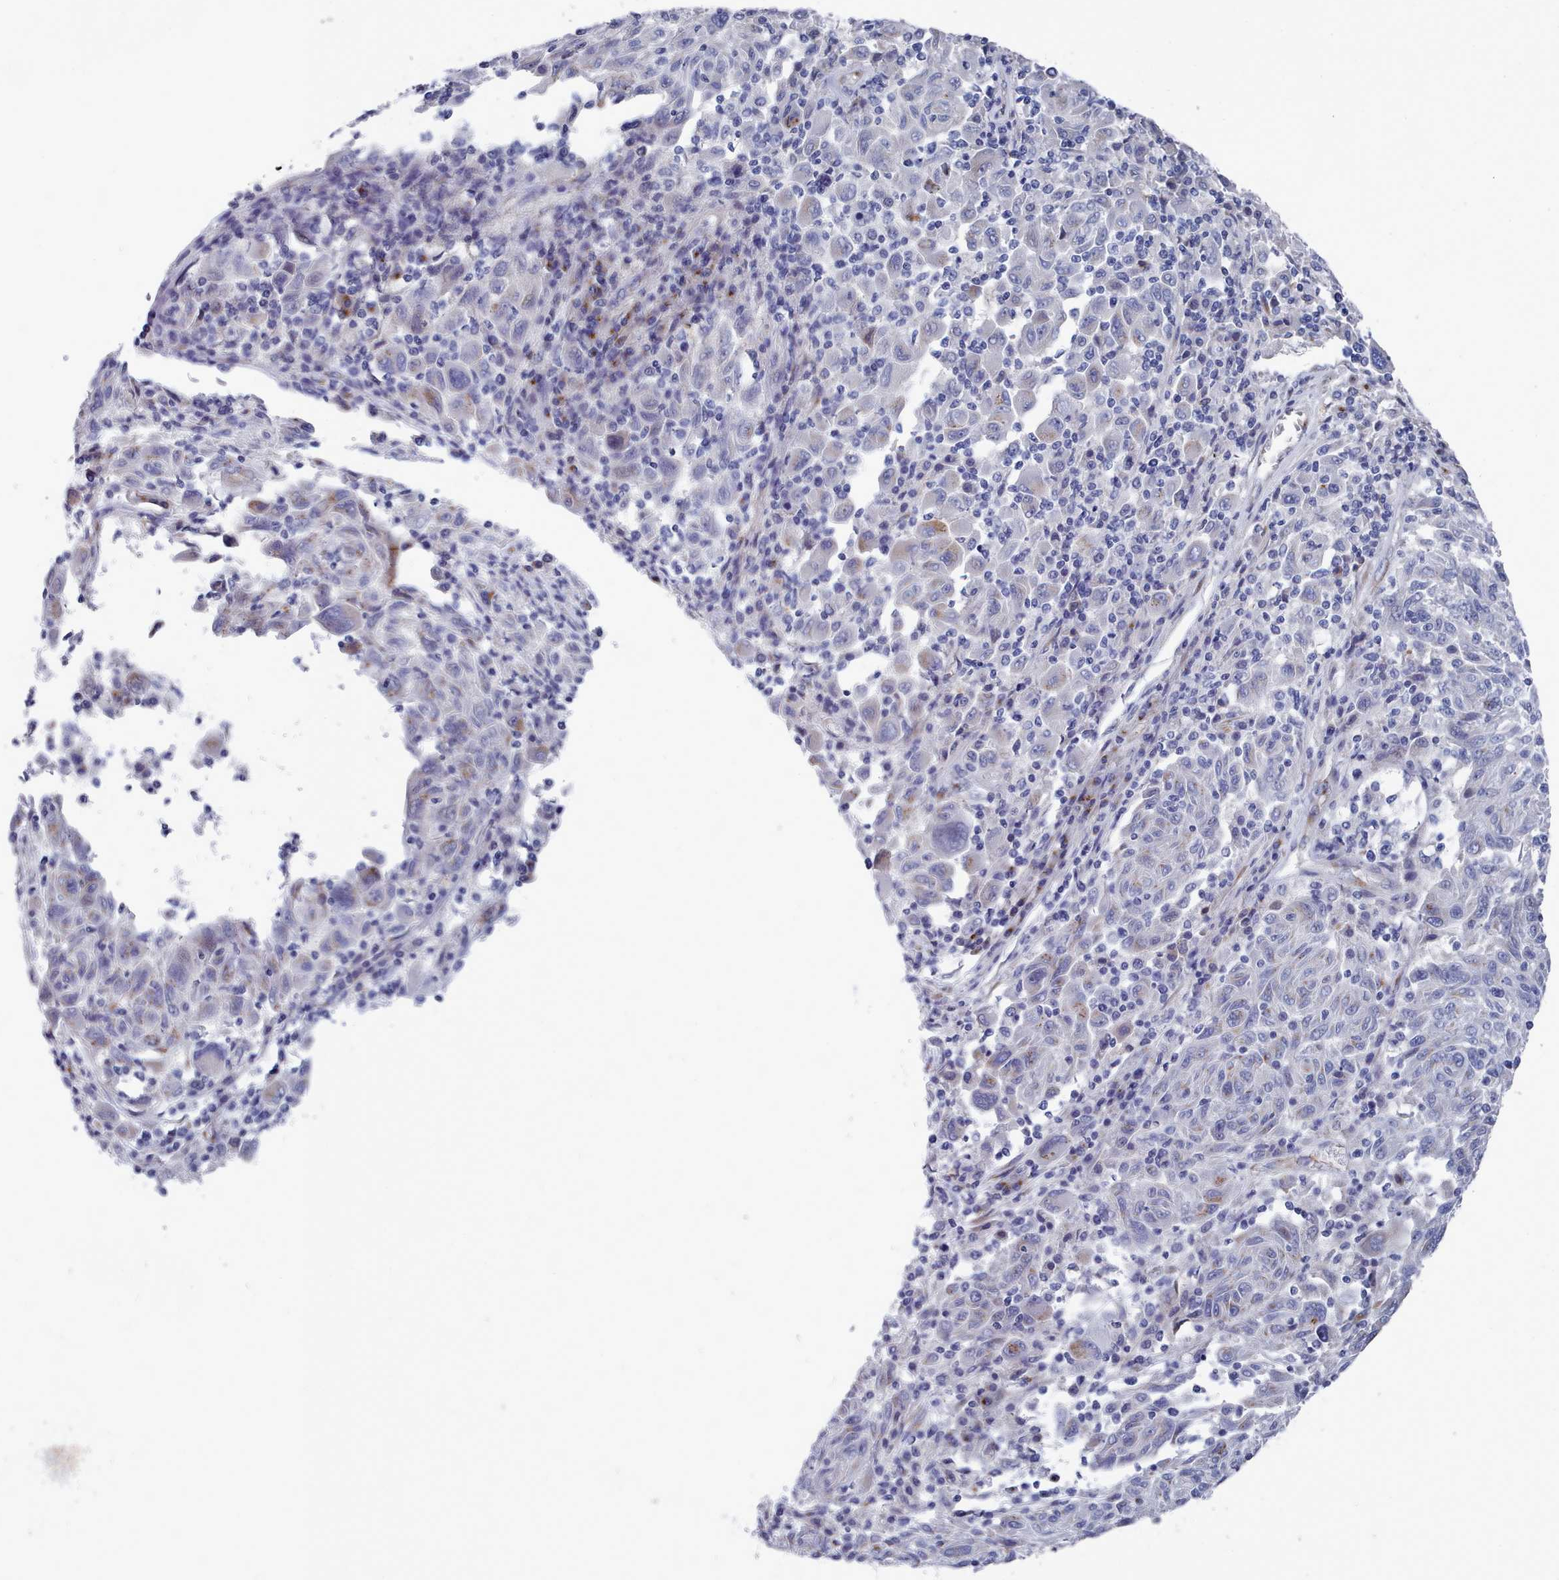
{"staining": {"intensity": "moderate", "quantity": "<25%", "location": "cytoplasmic/membranous"}, "tissue": "melanoma", "cell_type": "Tumor cells", "image_type": "cancer", "snomed": [{"axis": "morphology", "description": "Malignant melanoma, NOS"}, {"axis": "topography", "description": "Skin"}], "caption": "High-power microscopy captured an IHC micrograph of melanoma, revealing moderate cytoplasmic/membranous positivity in approximately <25% of tumor cells. (Stains: DAB in brown, nuclei in blue, Microscopy: brightfield microscopy at high magnification).", "gene": "PDE4C", "patient": {"sex": "male", "age": 53}}